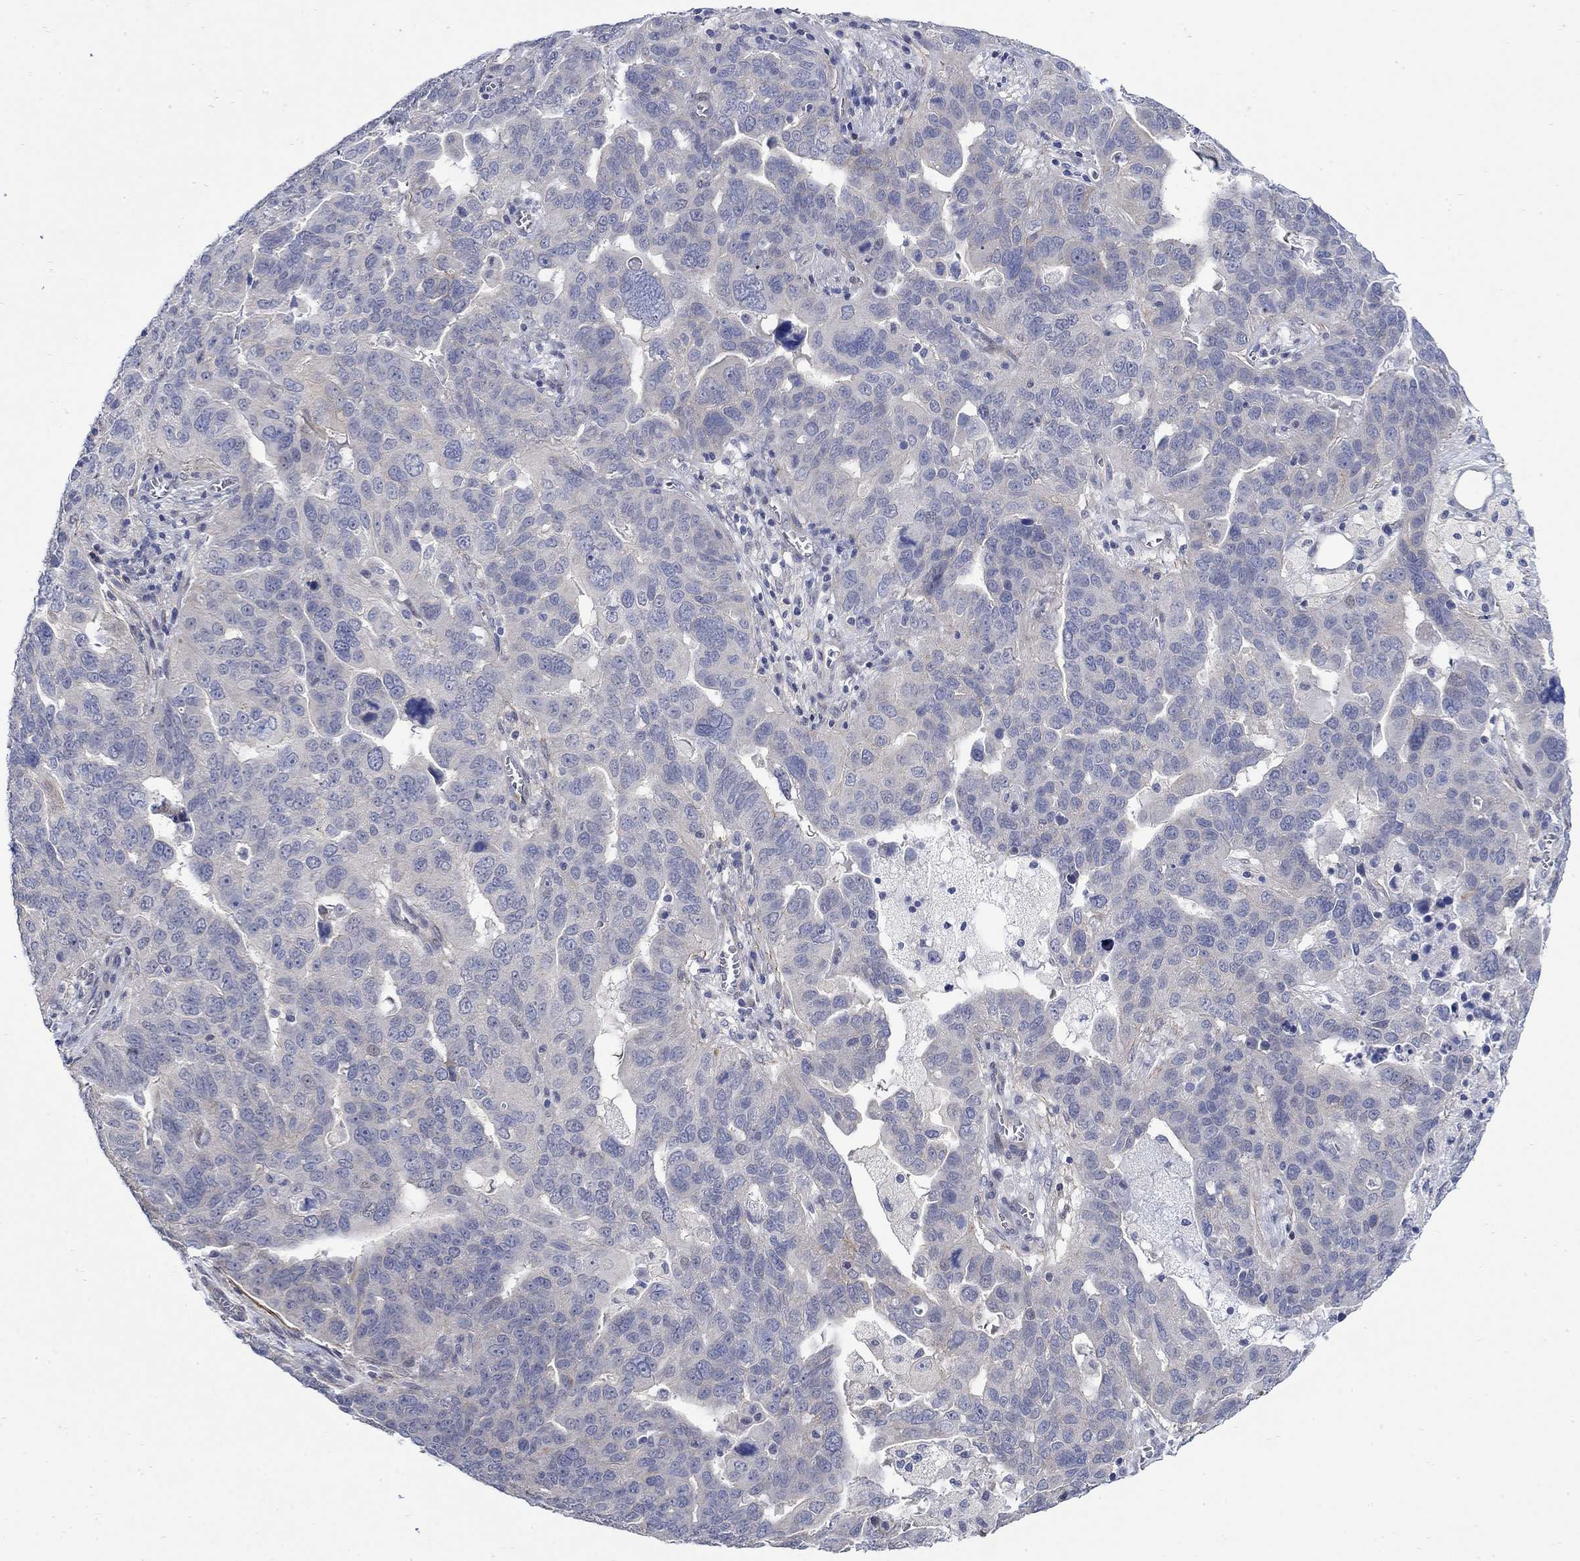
{"staining": {"intensity": "weak", "quantity": "<25%", "location": "cytoplasmic/membranous"}, "tissue": "ovarian cancer", "cell_type": "Tumor cells", "image_type": "cancer", "snomed": [{"axis": "morphology", "description": "Carcinoma, endometroid"}, {"axis": "topography", "description": "Soft tissue"}, {"axis": "topography", "description": "Ovary"}], "caption": "A photomicrograph of human ovarian cancer (endometroid carcinoma) is negative for staining in tumor cells. (Stains: DAB immunohistochemistry (IHC) with hematoxylin counter stain, Microscopy: brightfield microscopy at high magnification).", "gene": "SCN7A", "patient": {"sex": "female", "age": 52}}